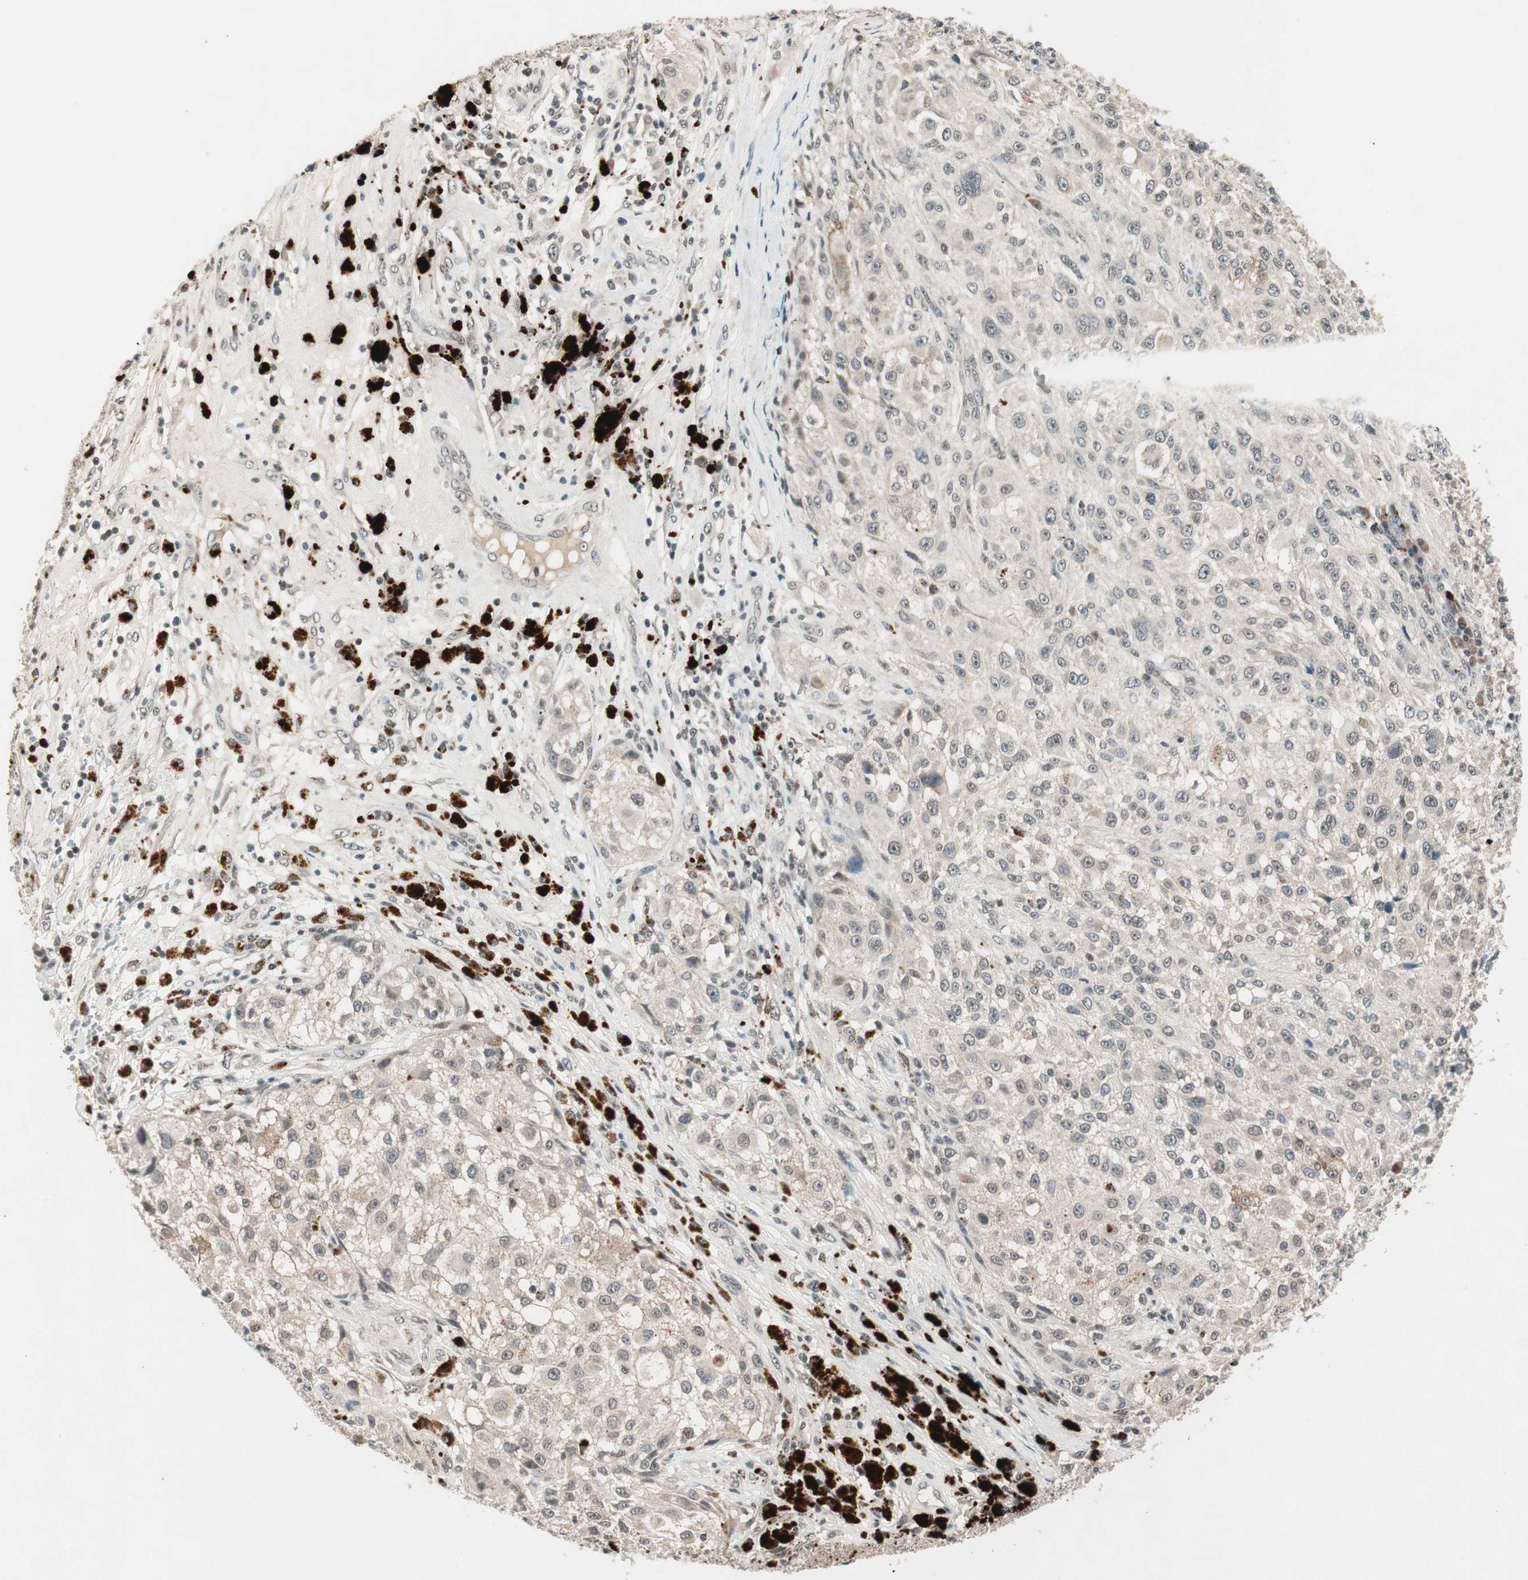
{"staining": {"intensity": "weak", "quantity": "<25%", "location": "nuclear"}, "tissue": "melanoma", "cell_type": "Tumor cells", "image_type": "cancer", "snomed": [{"axis": "morphology", "description": "Necrosis, NOS"}, {"axis": "morphology", "description": "Malignant melanoma, NOS"}, {"axis": "topography", "description": "Skin"}], "caption": "Immunohistochemistry (IHC) image of human malignant melanoma stained for a protein (brown), which shows no staining in tumor cells.", "gene": "NFRKB", "patient": {"sex": "female", "age": 87}}